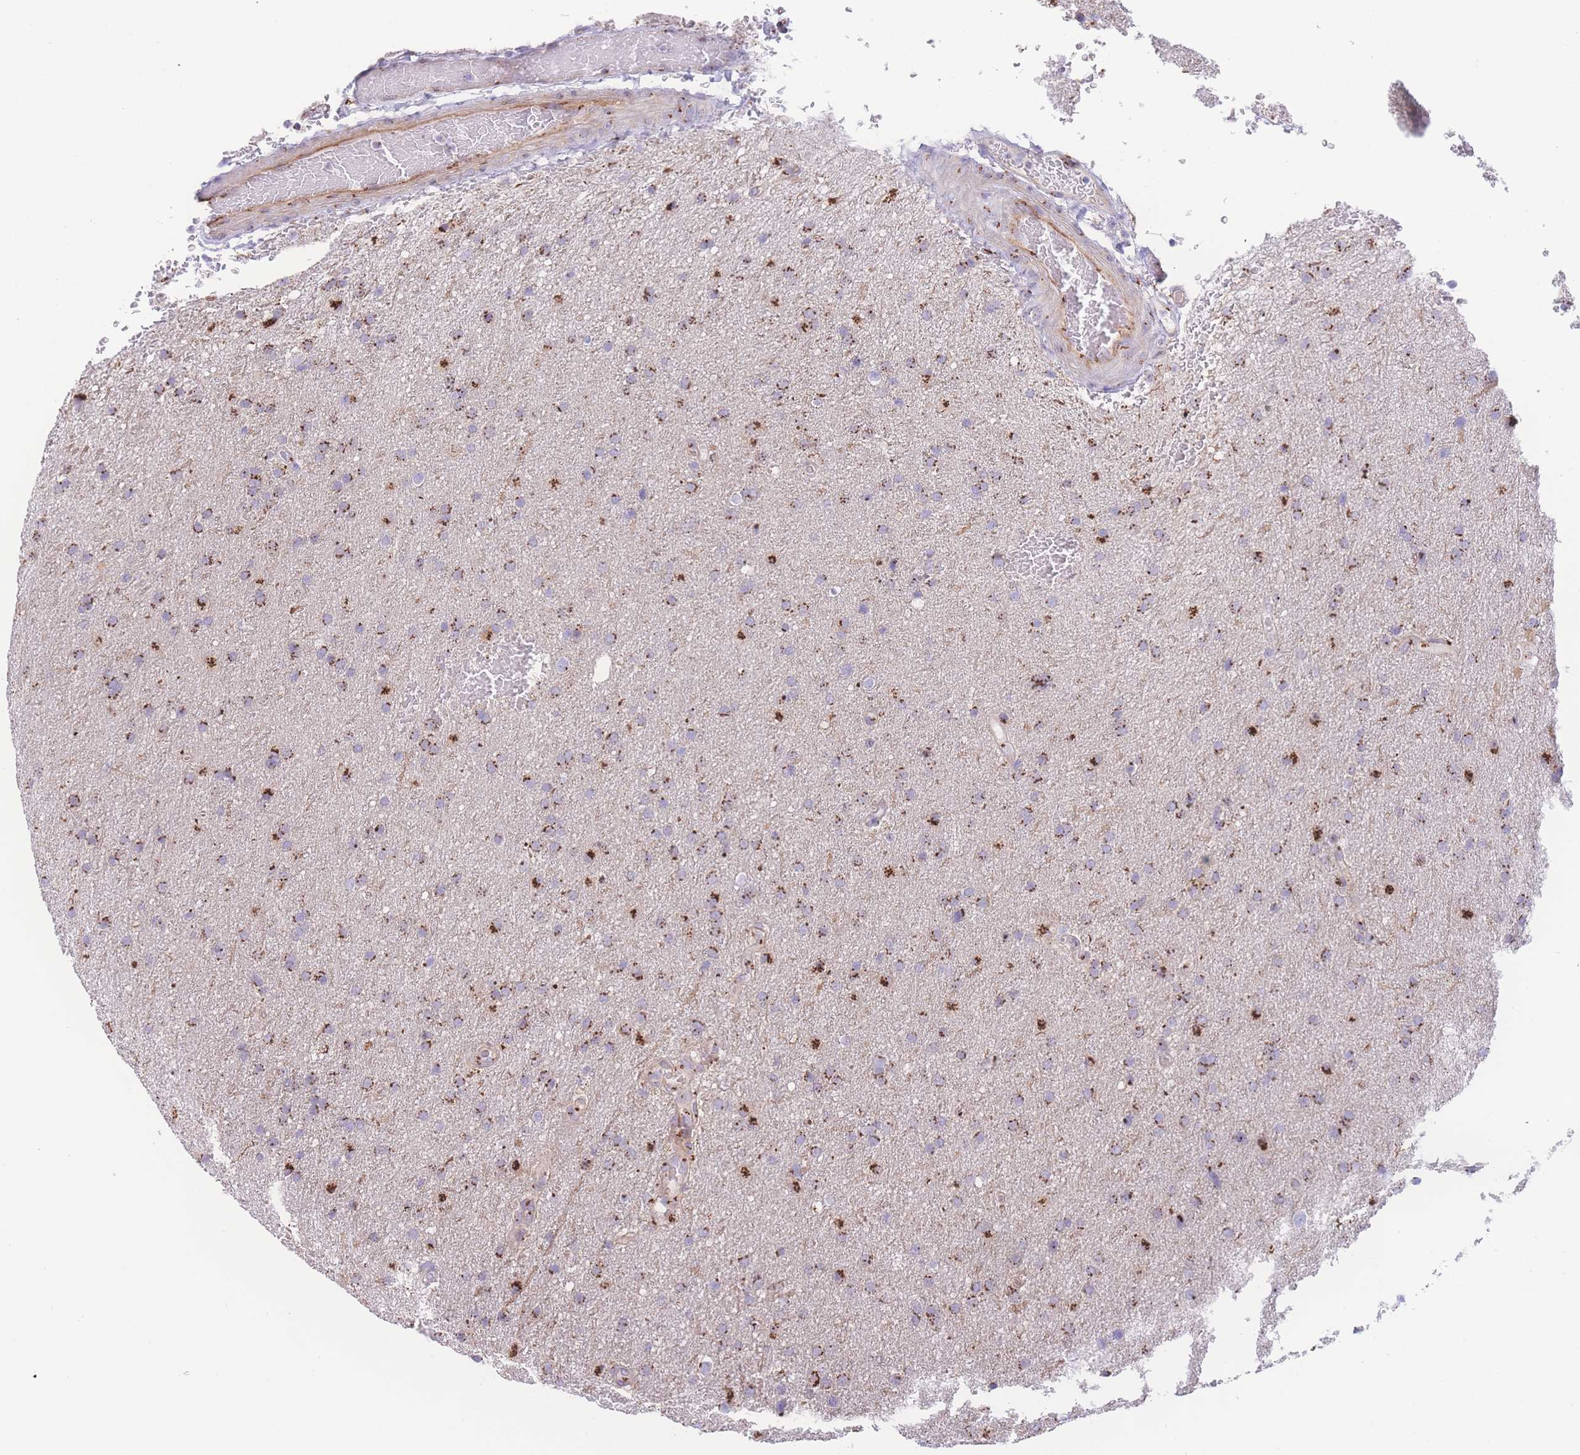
{"staining": {"intensity": "moderate", "quantity": ">75%", "location": "cytoplasmic/membranous"}, "tissue": "glioma", "cell_type": "Tumor cells", "image_type": "cancer", "snomed": [{"axis": "morphology", "description": "Glioma, malignant, Low grade"}, {"axis": "topography", "description": "Brain"}], "caption": "Immunohistochemical staining of human malignant low-grade glioma reveals medium levels of moderate cytoplasmic/membranous expression in about >75% of tumor cells. (DAB IHC with brightfield microscopy, high magnification).", "gene": "GOLM2", "patient": {"sex": "female", "age": 32}}